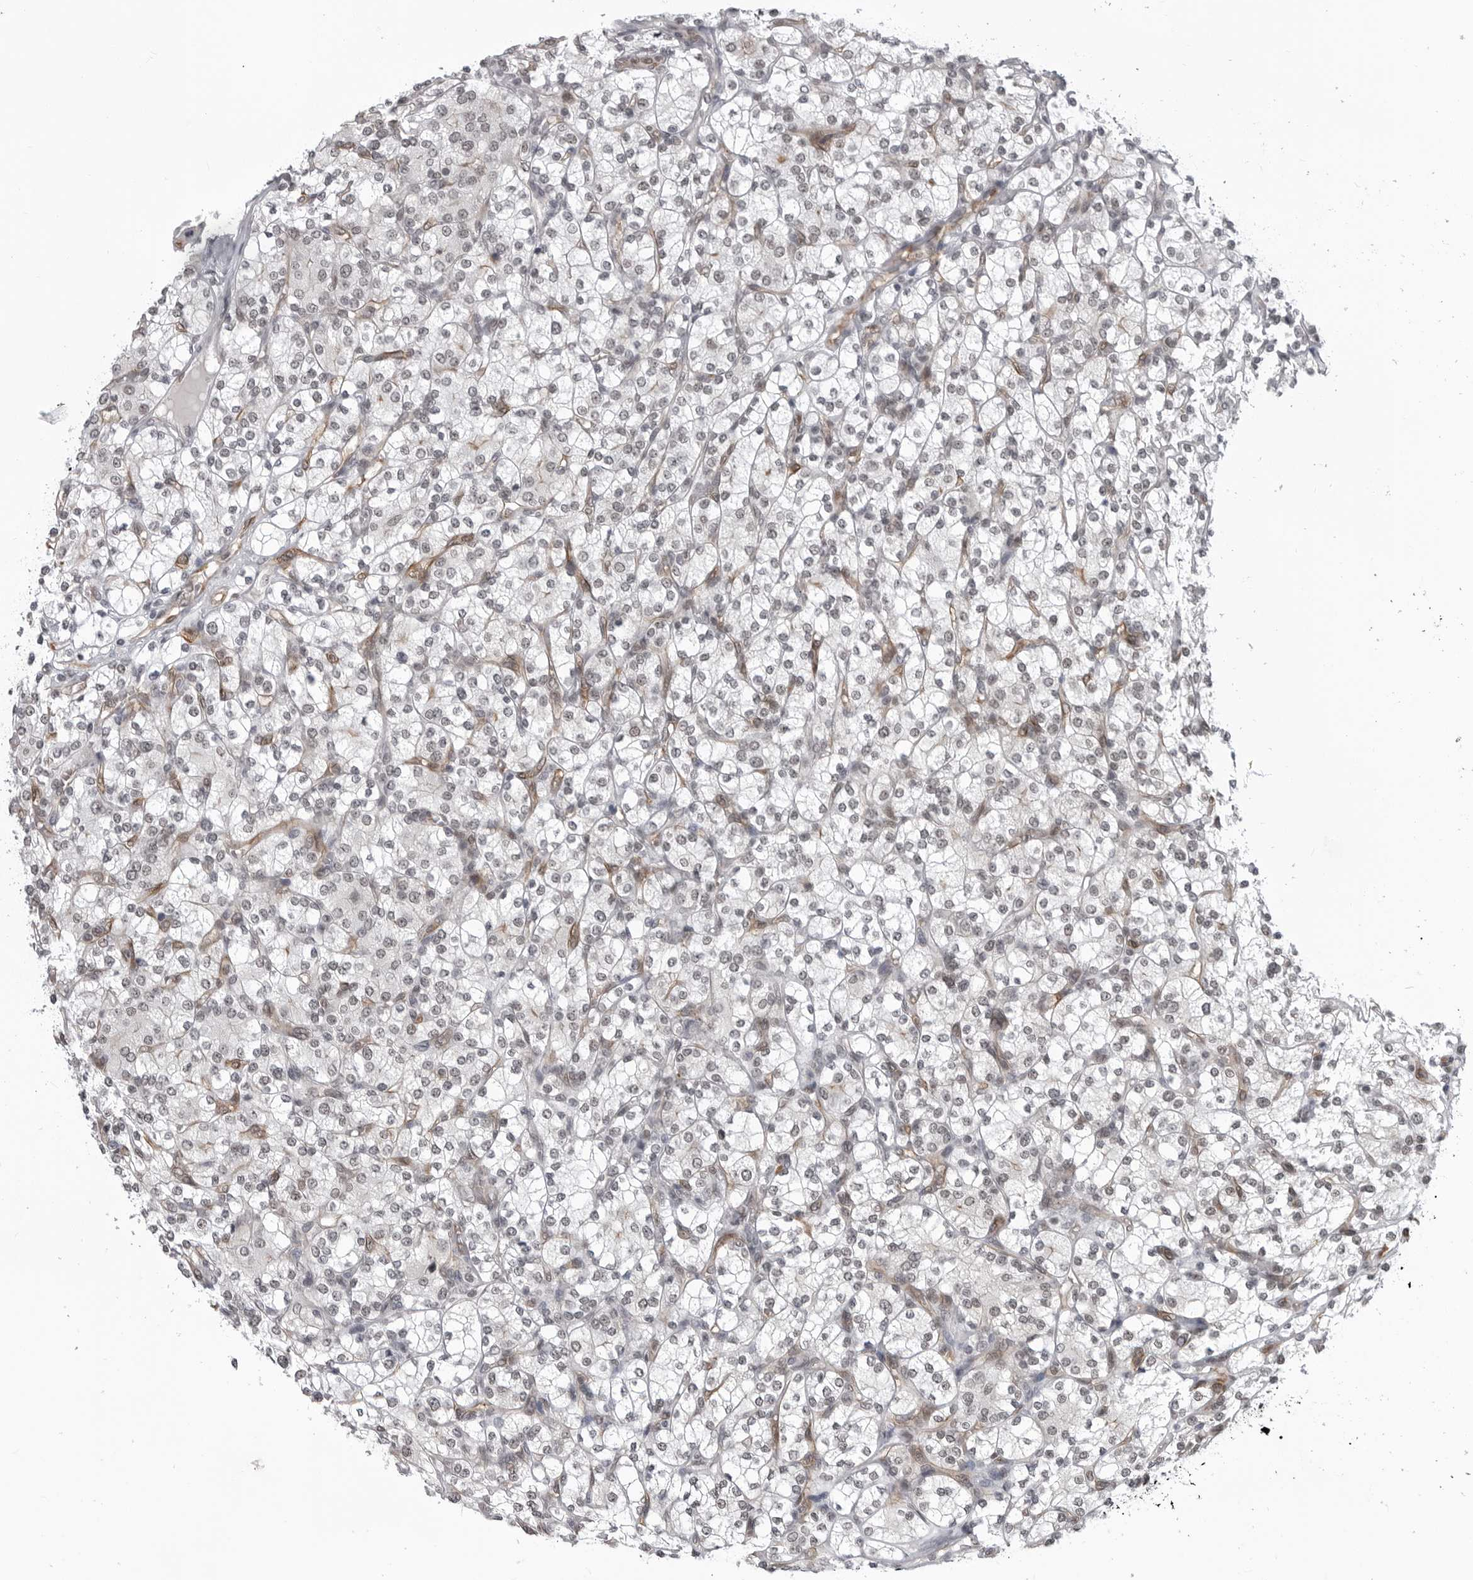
{"staining": {"intensity": "weak", "quantity": "<25%", "location": "nuclear"}, "tissue": "renal cancer", "cell_type": "Tumor cells", "image_type": "cancer", "snomed": [{"axis": "morphology", "description": "Adenocarcinoma, NOS"}, {"axis": "topography", "description": "Kidney"}], "caption": "Human renal adenocarcinoma stained for a protein using immunohistochemistry (IHC) reveals no positivity in tumor cells.", "gene": "RNF26", "patient": {"sex": "male", "age": 77}}